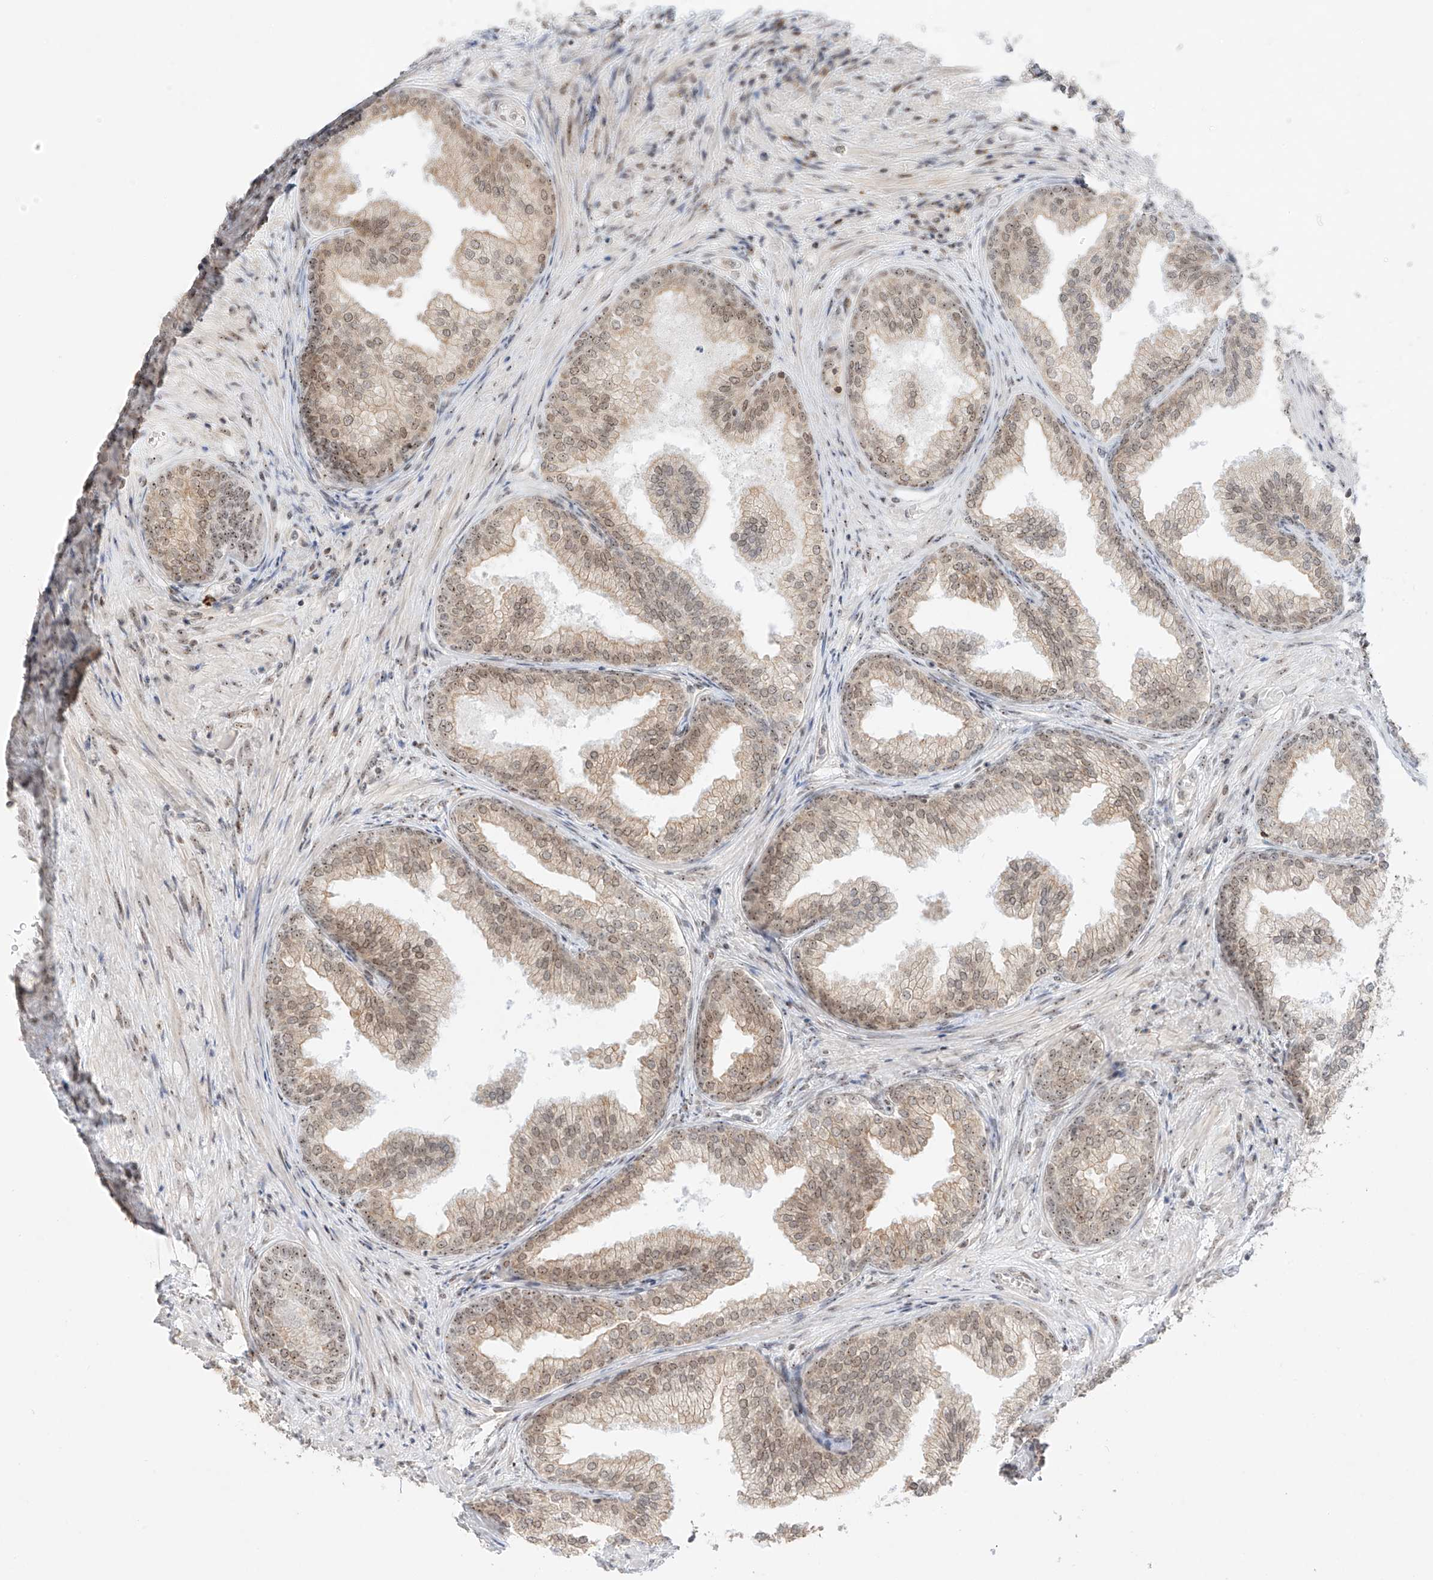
{"staining": {"intensity": "moderate", "quantity": ">75%", "location": "cytoplasmic/membranous,nuclear"}, "tissue": "prostate", "cell_type": "Glandular cells", "image_type": "normal", "snomed": [{"axis": "morphology", "description": "Normal tissue, NOS"}, {"axis": "topography", "description": "Prostate"}], "caption": "Benign prostate shows moderate cytoplasmic/membranous,nuclear staining in about >75% of glandular cells.", "gene": "ZNF512", "patient": {"sex": "male", "age": 76}}